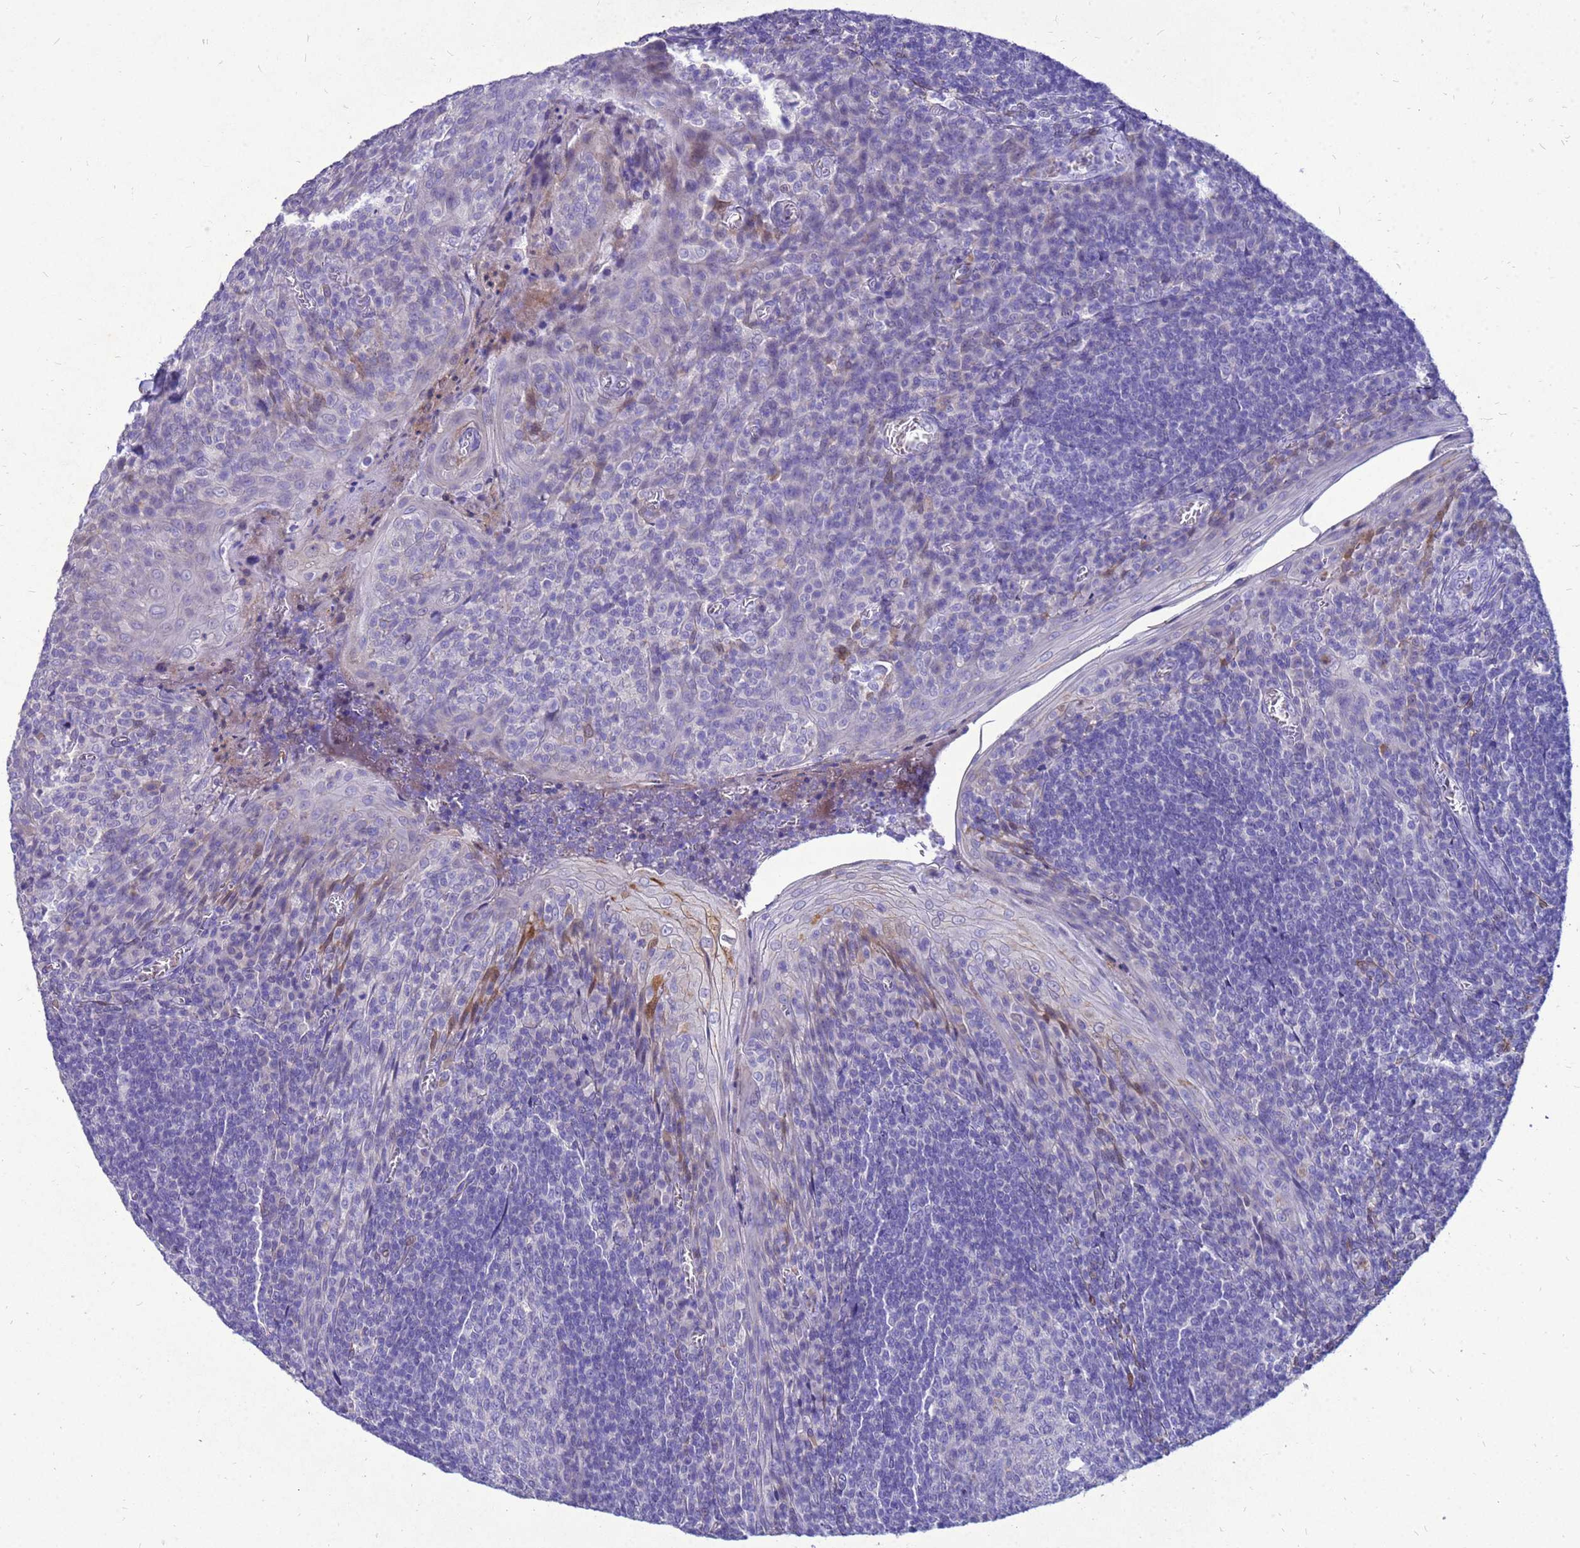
{"staining": {"intensity": "moderate", "quantity": "<25%", "location": "cytoplasmic/membranous,nuclear"}, "tissue": "tonsil", "cell_type": "Germinal center cells", "image_type": "normal", "snomed": [{"axis": "morphology", "description": "Normal tissue, NOS"}, {"axis": "topography", "description": "Tonsil"}], "caption": "The immunohistochemical stain shows moderate cytoplasmic/membranous,nuclear positivity in germinal center cells of normal tonsil. (DAB (3,3'-diaminobenzidine) IHC with brightfield microscopy, high magnification).", "gene": "AKR1C1", "patient": {"sex": "male", "age": 27}}